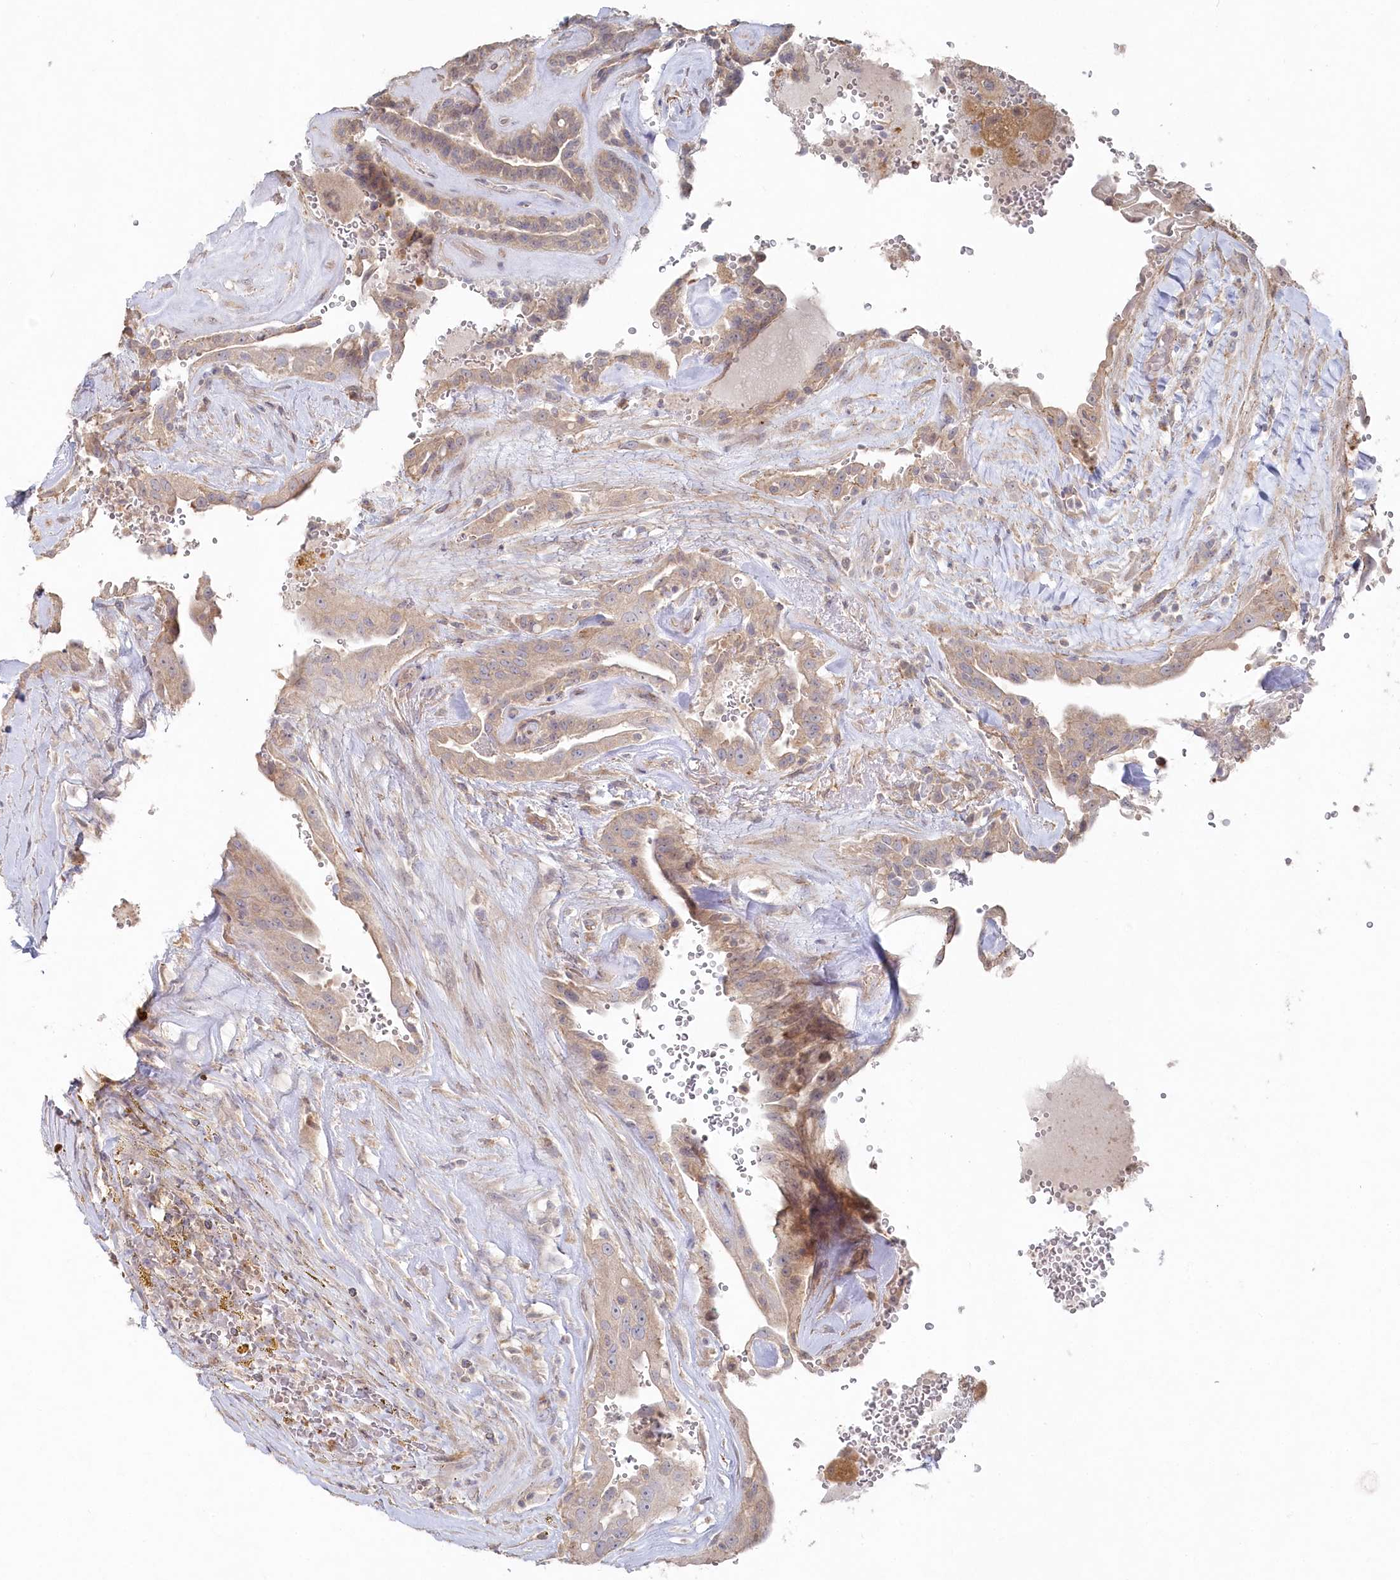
{"staining": {"intensity": "weak", "quantity": ">75%", "location": "cytoplasmic/membranous"}, "tissue": "thyroid cancer", "cell_type": "Tumor cells", "image_type": "cancer", "snomed": [{"axis": "morphology", "description": "Papillary adenocarcinoma, NOS"}, {"axis": "topography", "description": "Thyroid gland"}], "caption": "This is an image of IHC staining of thyroid papillary adenocarcinoma, which shows weak staining in the cytoplasmic/membranous of tumor cells.", "gene": "TGFBRAP1", "patient": {"sex": "male", "age": 77}}